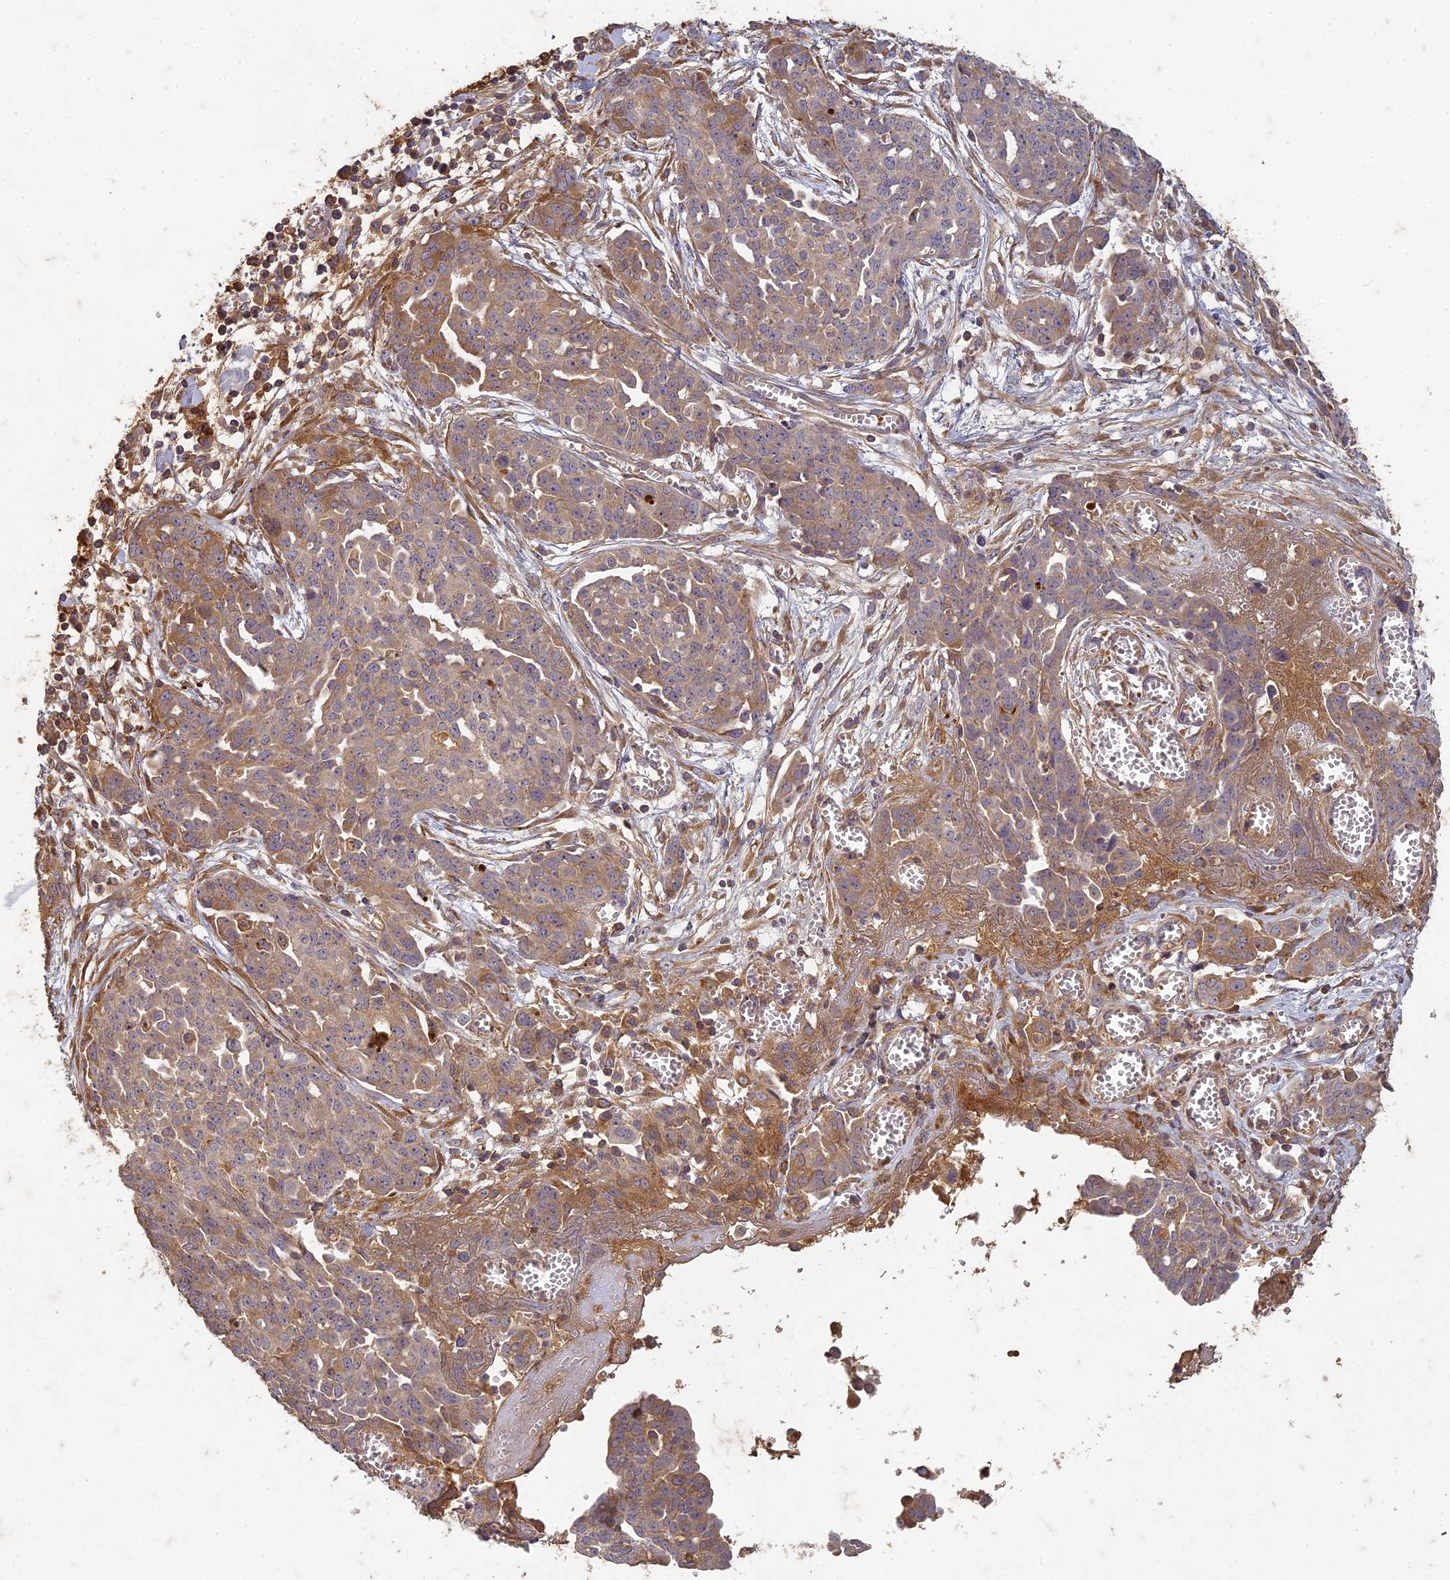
{"staining": {"intensity": "moderate", "quantity": ">75%", "location": "cytoplasmic/membranous"}, "tissue": "ovarian cancer", "cell_type": "Tumor cells", "image_type": "cancer", "snomed": [{"axis": "morphology", "description": "Cystadenocarcinoma, serous, NOS"}, {"axis": "topography", "description": "Soft tissue"}, {"axis": "topography", "description": "Ovary"}], "caption": "Immunohistochemical staining of human ovarian serous cystadenocarcinoma reveals medium levels of moderate cytoplasmic/membranous staining in approximately >75% of tumor cells. The staining was performed using DAB to visualize the protein expression in brown, while the nuclei were stained in blue with hematoxylin (Magnification: 20x).", "gene": "TCF25", "patient": {"sex": "female", "age": 57}}